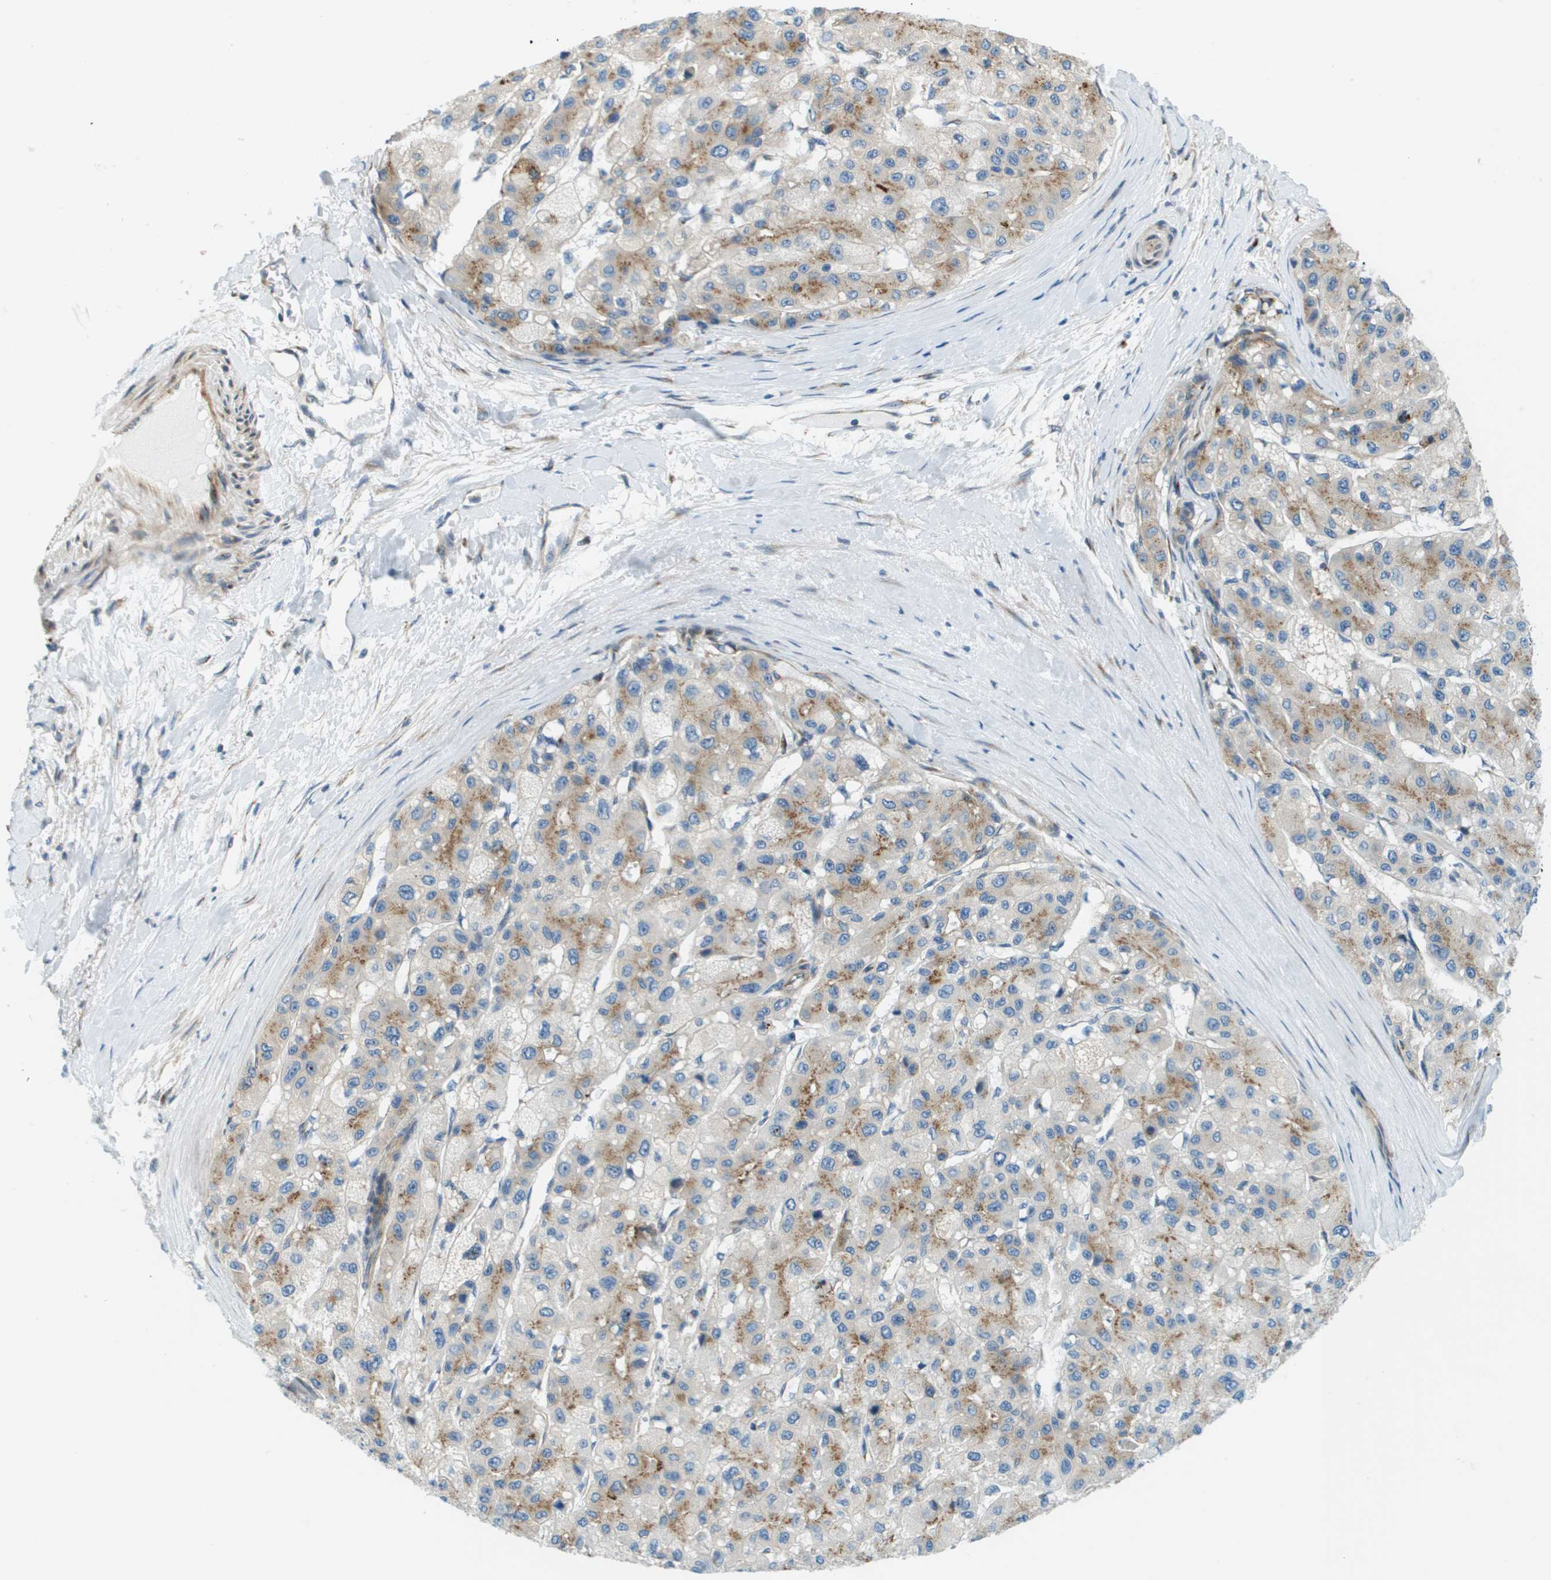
{"staining": {"intensity": "moderate", "quantity": ">75%", "location": "cytoplasmic/membranous"}, "tissue": "liver cancer", "cell_type": "Tumor cells", "image_type": "cancer", "snomed": [{"axis": "morphology", "description": "Carcinoma, Hepatocellular, NOS"}, {"axis": "topography", "description": "Liver"}], "caption": "This is an image of immunohistochemistry staining of liver cancer, which shows moderate positivity in the cytoplasmic/membranous of tumor cells.", "gene": "ACBD3", "patient": {"sex": "male", "age": 80}}